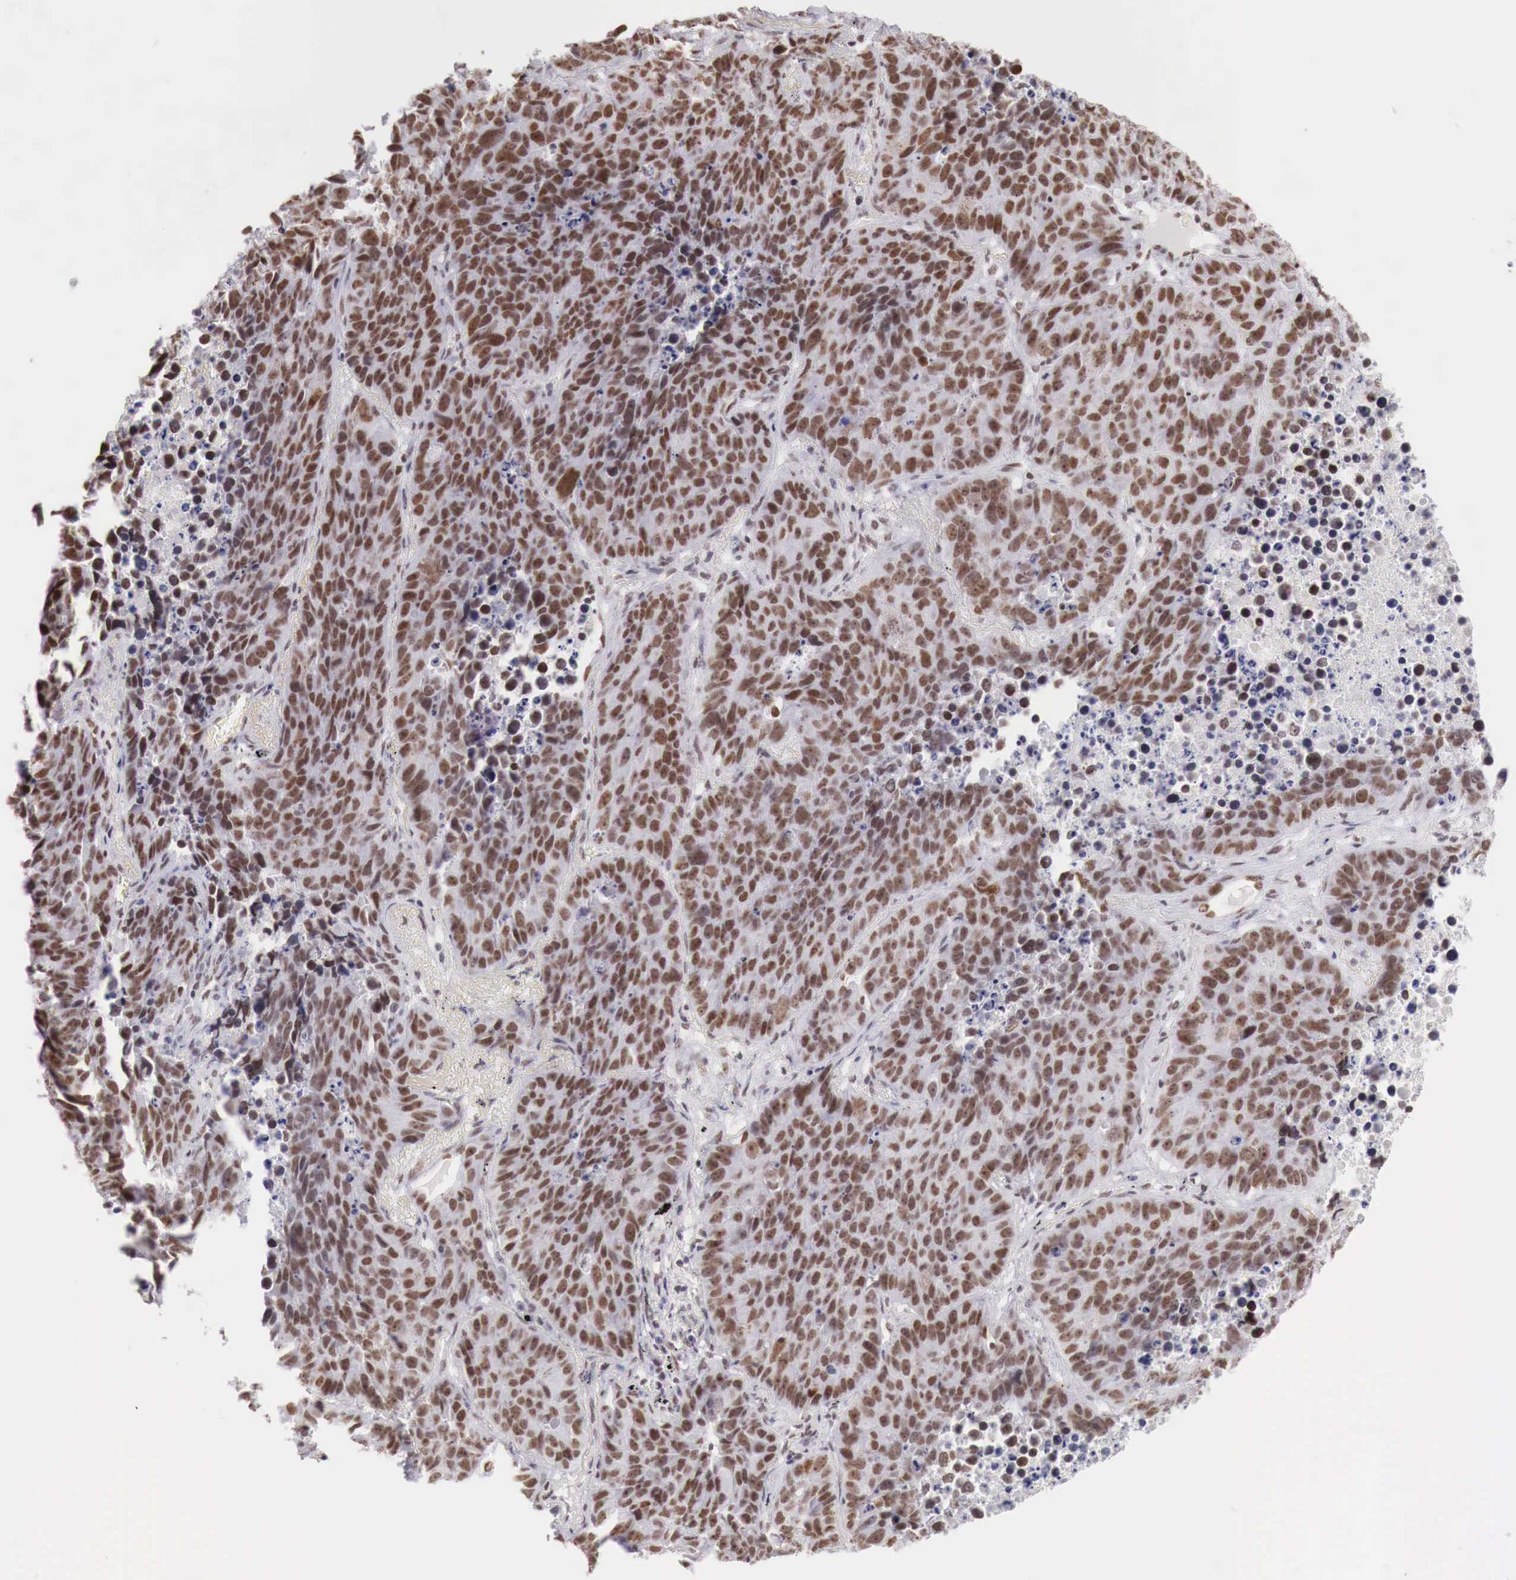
{"staining": {"intensity": "strong", "quantity": ">75%", "location": "nuclear"}, "tissue": "lung cancer", "cell_type": "Tumor cells", "image_type": "cancer", "snomed": [{"axis": "morphology", "description": "Carcinoid, malignant, NOS"}, {"axis": "topography", "description": "Lung"}], "caption": "A high-resolution photomicrograph shows immunohistochemistry staining of lung cancer, which displays strong nuclear positivity in about >75% of tumor cells.", "gene": "PHF14", "patient": {"sex": "male", "age": 60}}